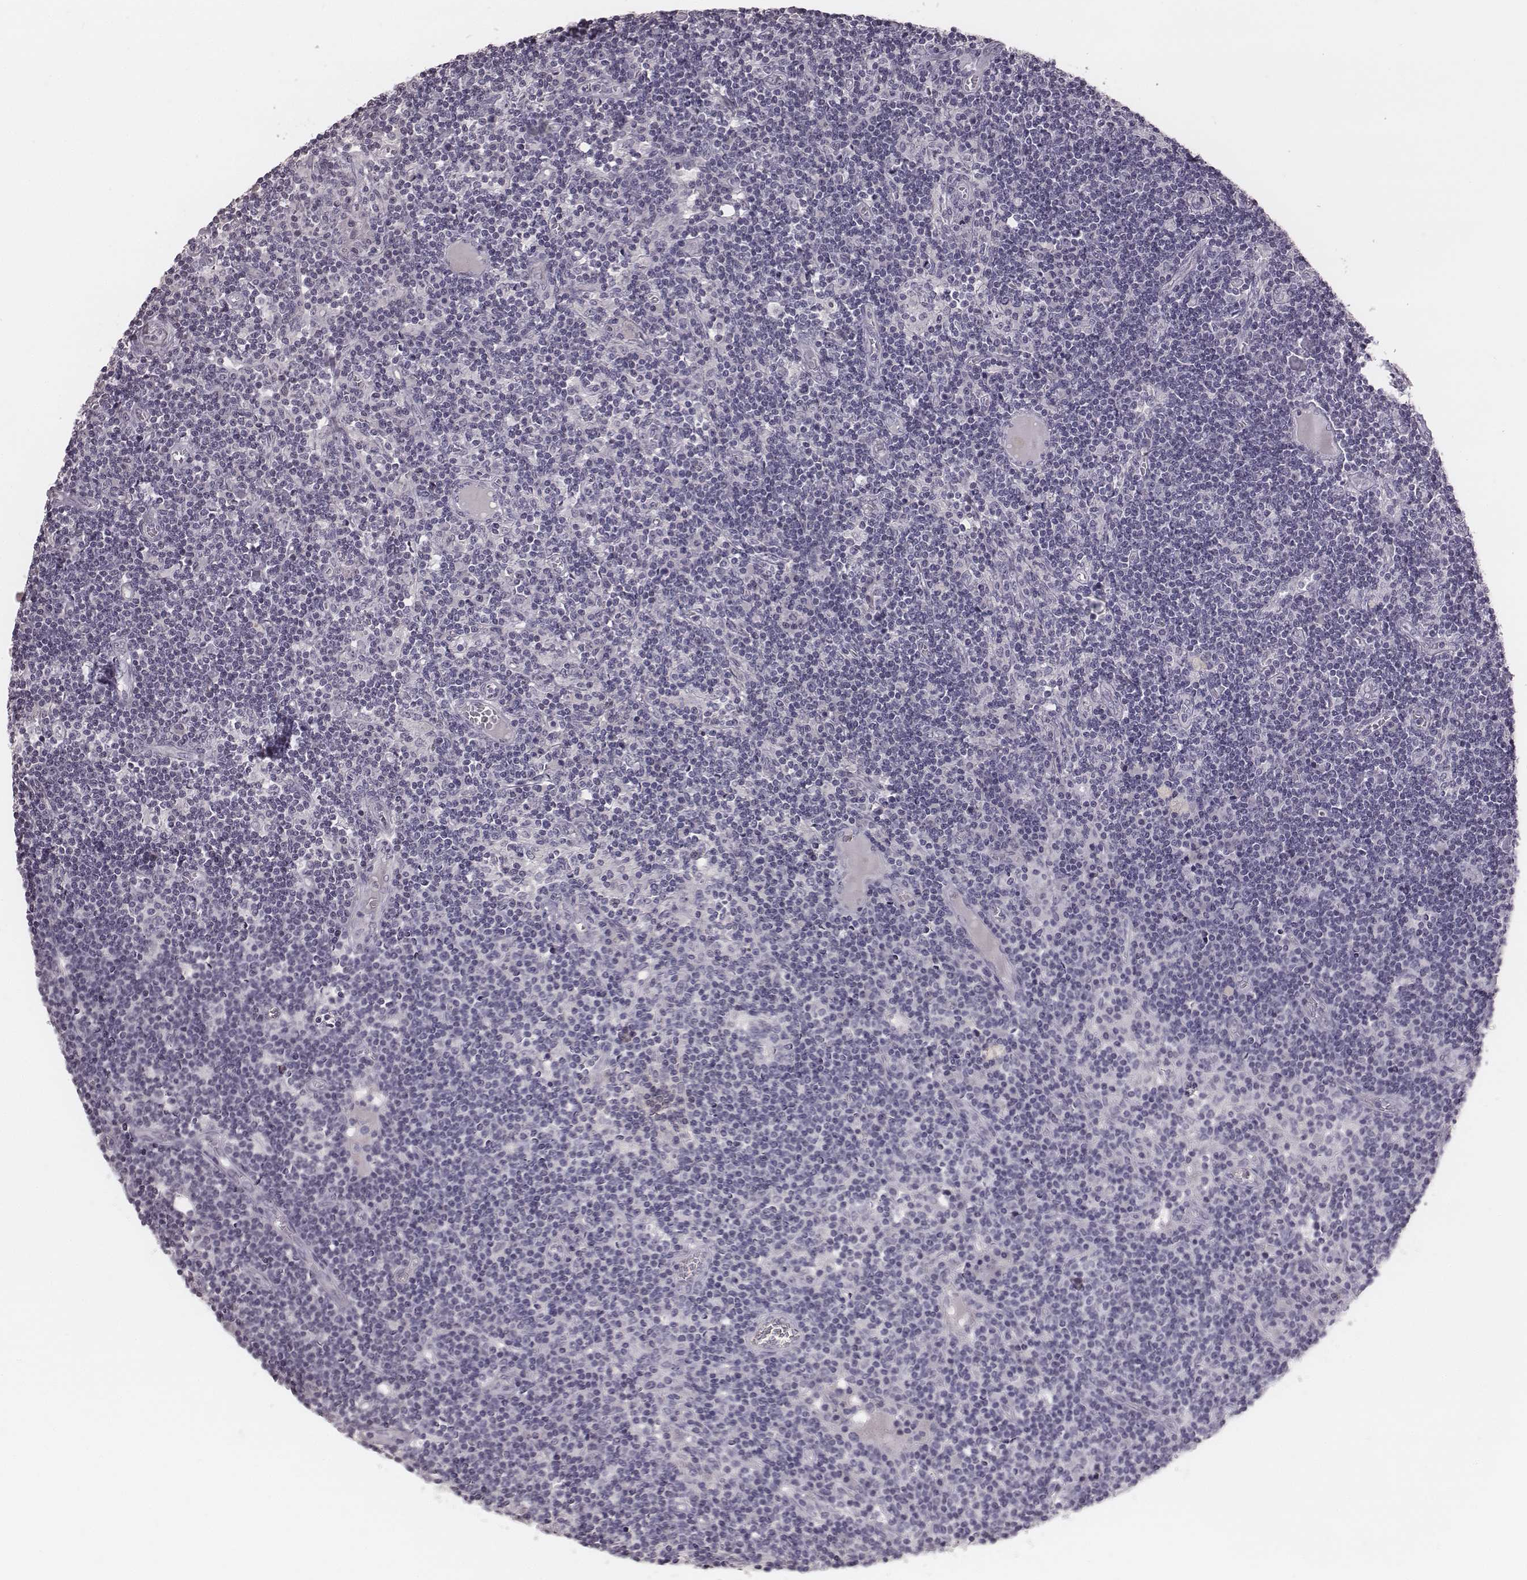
{"staining": {"intensity": "negative", "quantity": "none", "location": "none"}, "tissue": "lymph node", "cell_type": "Germinal center cells", "image_type": "normal", "snomed": [{"axis": "morphology", "description": "Normal tissue, NOS"}, {"axis": "topography", "description": "Lymph node"}], "caption": "Protein analysis of normal lymph node displays no significant expression in germinal center cells.", "gene": "CSHL1", "patient": {"sex": "female", "age": 72}}